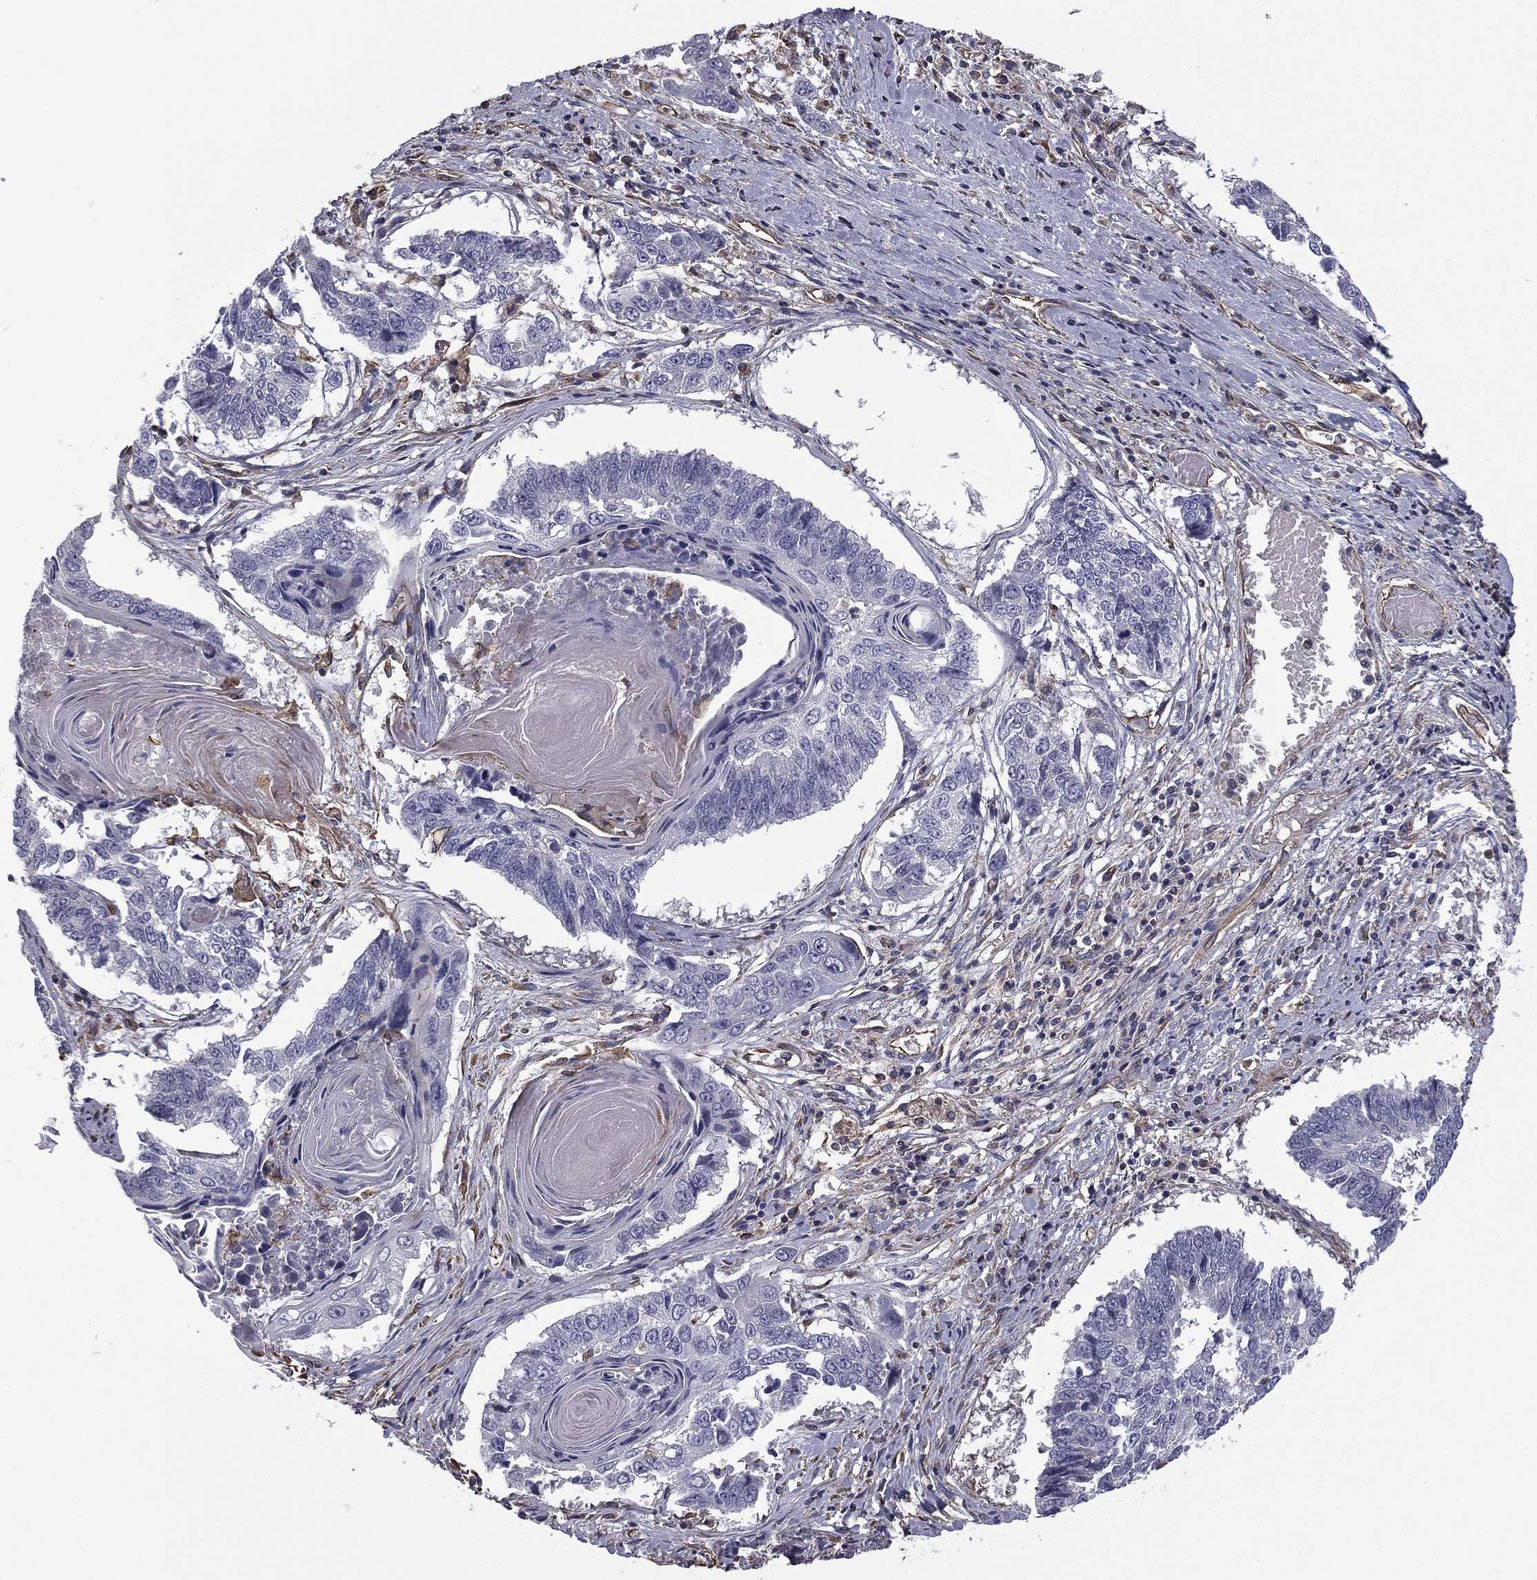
{"staining": {"intensity": "negative", "quantity": "none", "location": "none"}, "tissue": "lung cancer", "cell_type": "Tumor cells", "image_type": "cancer", "snomed": [{"axis": "morphology", "description": "Squamous cell carcinoma, NOS"}, {"axis": "topography", "description": "Lung"}], "caption": "An immunohistochemistry (IHC) image of lung cancer (squamous cell carcinoma) is shown. There is no staining in tumor cells of lung cancer (squamous cell carcinoma). (Brightfield microscopy of DAB IHC at high magnification).", "gene": "SCUBE1", "patient": {"sex": "male", "age": 73}}